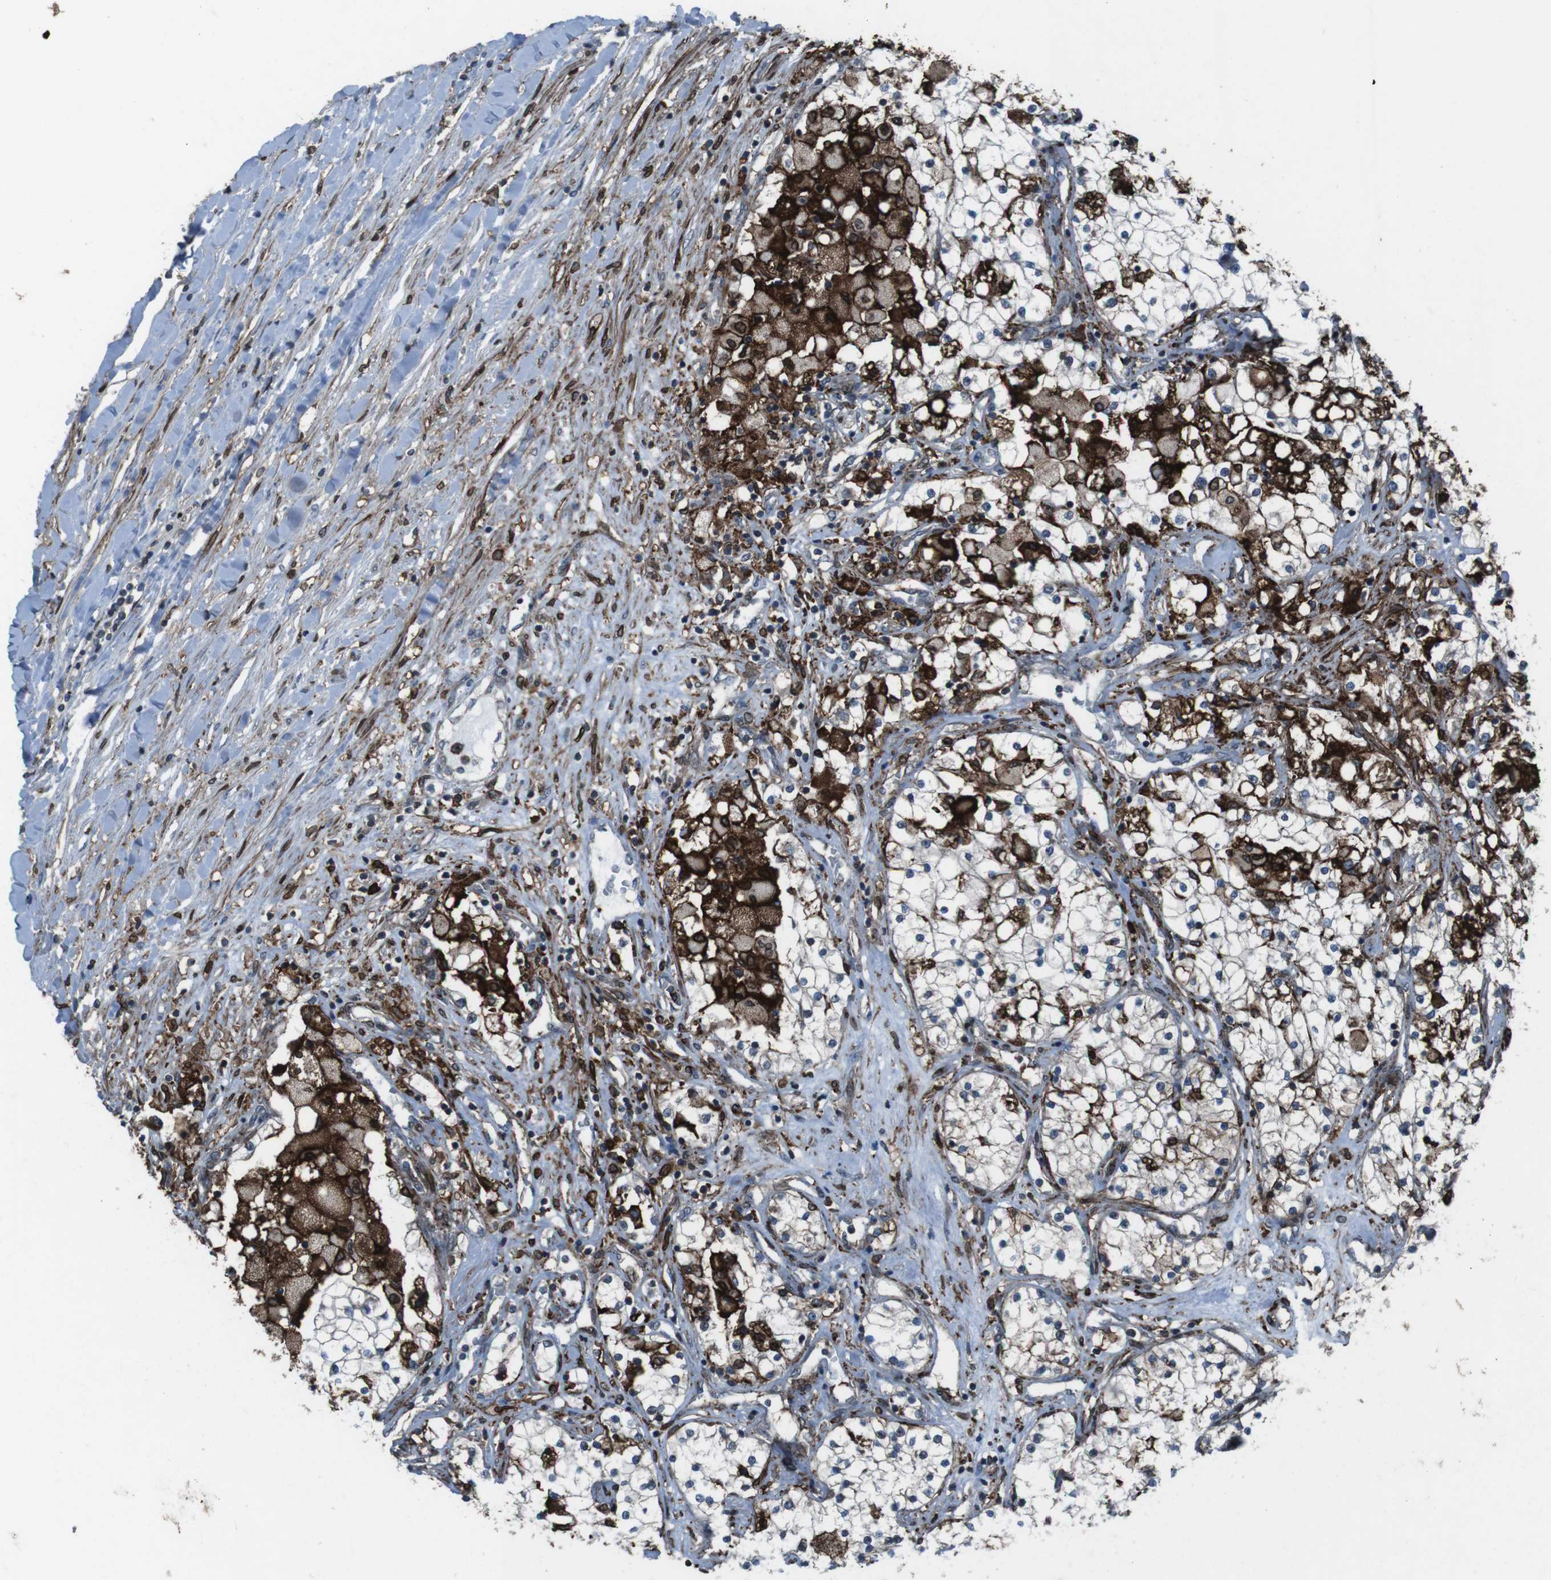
{"staining": {"intensity": "strong", "quantity": "25%-75%", "location": "cytoplasmic/membranous"}, "tissue": "renal cancer", "cell_type": "Tumor cells", "image_type": "cancer", "snomed": [{"axis": "morphology", "description": "Adenocarcinoma, NOS"}, {"axis": "topography", "description": "Kidney"}], "caption": "DAB (3,3'-diaminobenzidine) immunohistochemical staining of human renal adenocarcinoma shows strong cytoplasmic/membranous protein staining in approximately 25%-75% of tumor cells.", "gene": "GDF10", "patient": {"sex": "male", "age": 68}}